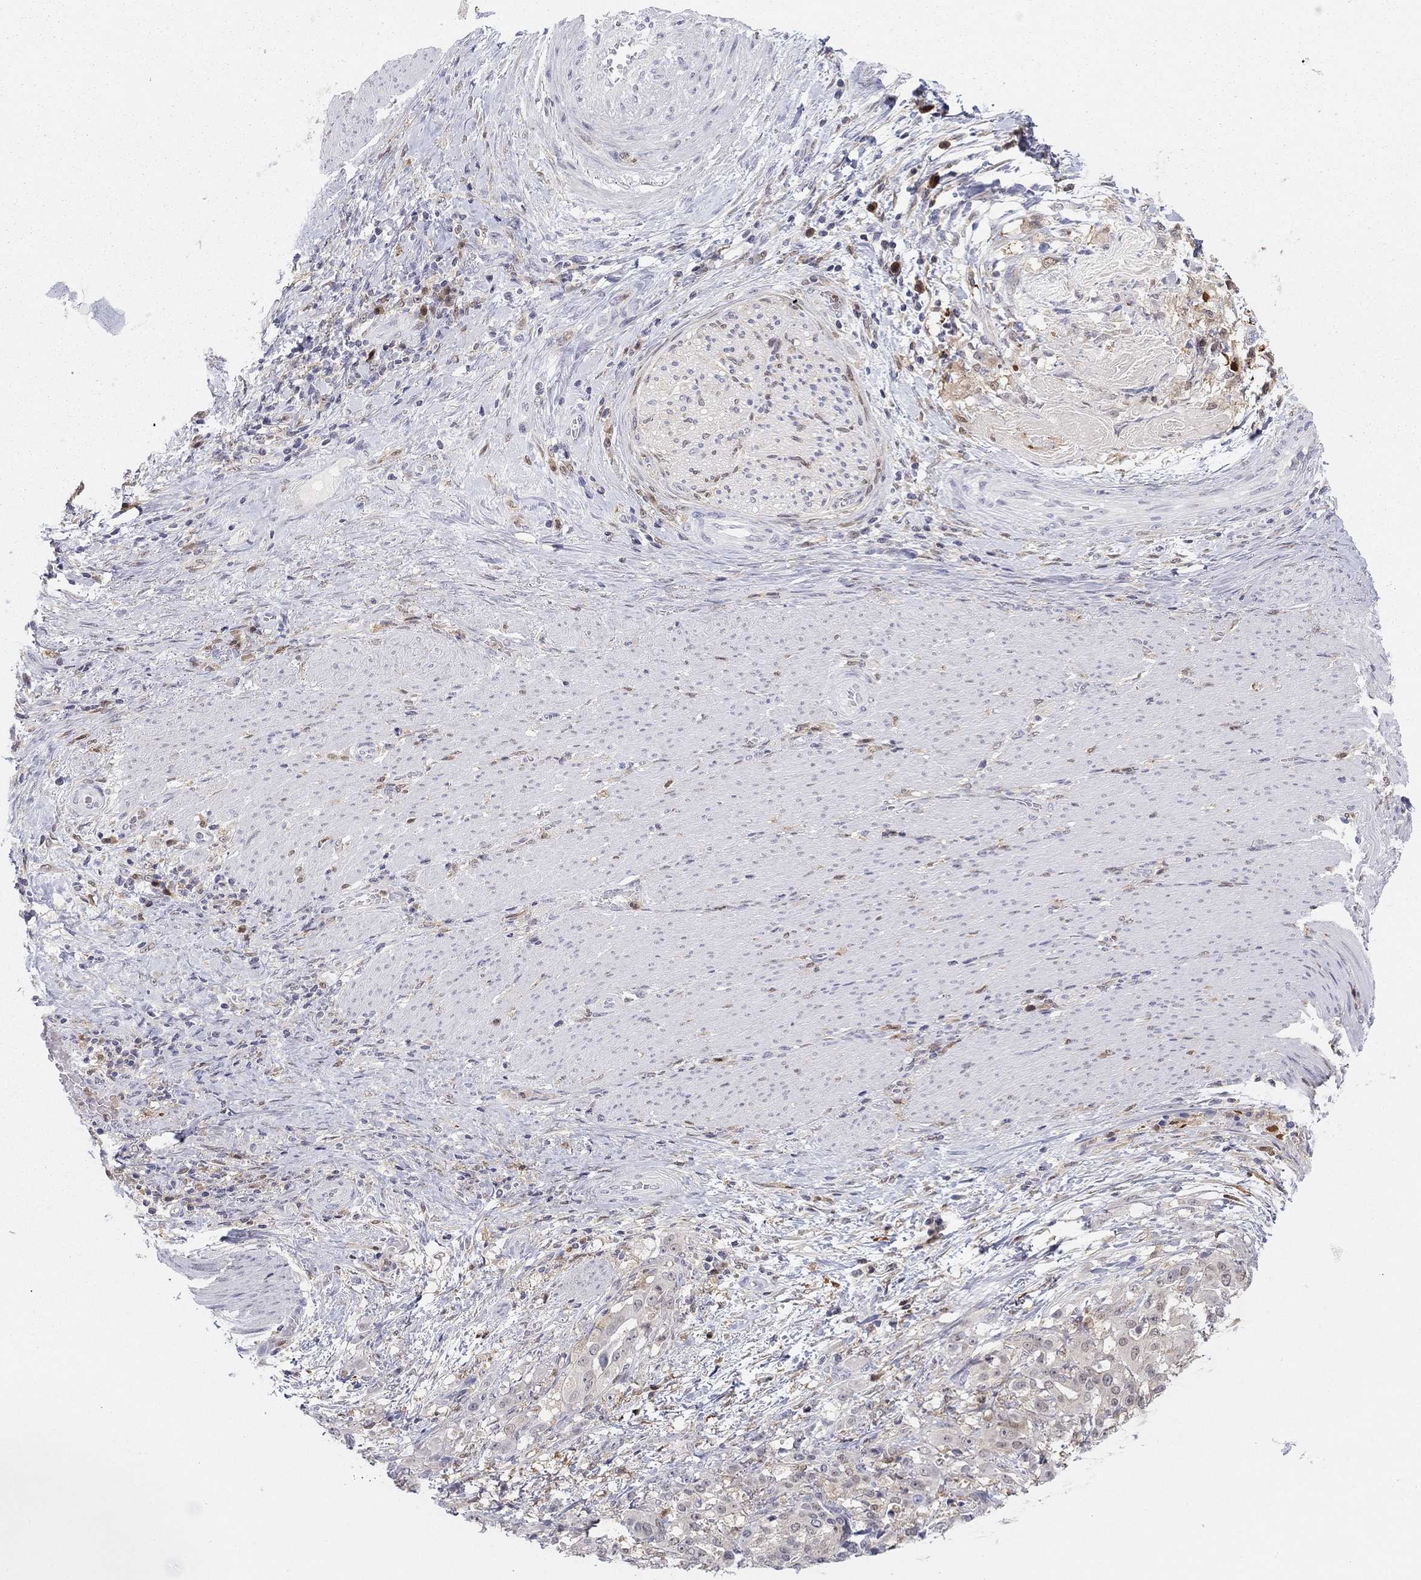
{"staining": {"intensity": "negative", "quantity": "none", "location": "none"}, "tissue": "stomach cancer", "cell_type": "Tumor cells", "image_type": "cancer", "snomed": [{"axis": "morphology", "description": "Adenocarcinoma, NOS"}, {"axis": "topography", "description": "Stomach"}], "caption": "A histopathology image of adenocarcinoma (stomach) stained for a protein exhibits no brown staining in tumor cells. (DAB IHC visualized using brightfield microscopy, high magnification).", "gene": "PDXK", "patient": {"sex": "male", "age": 48}}